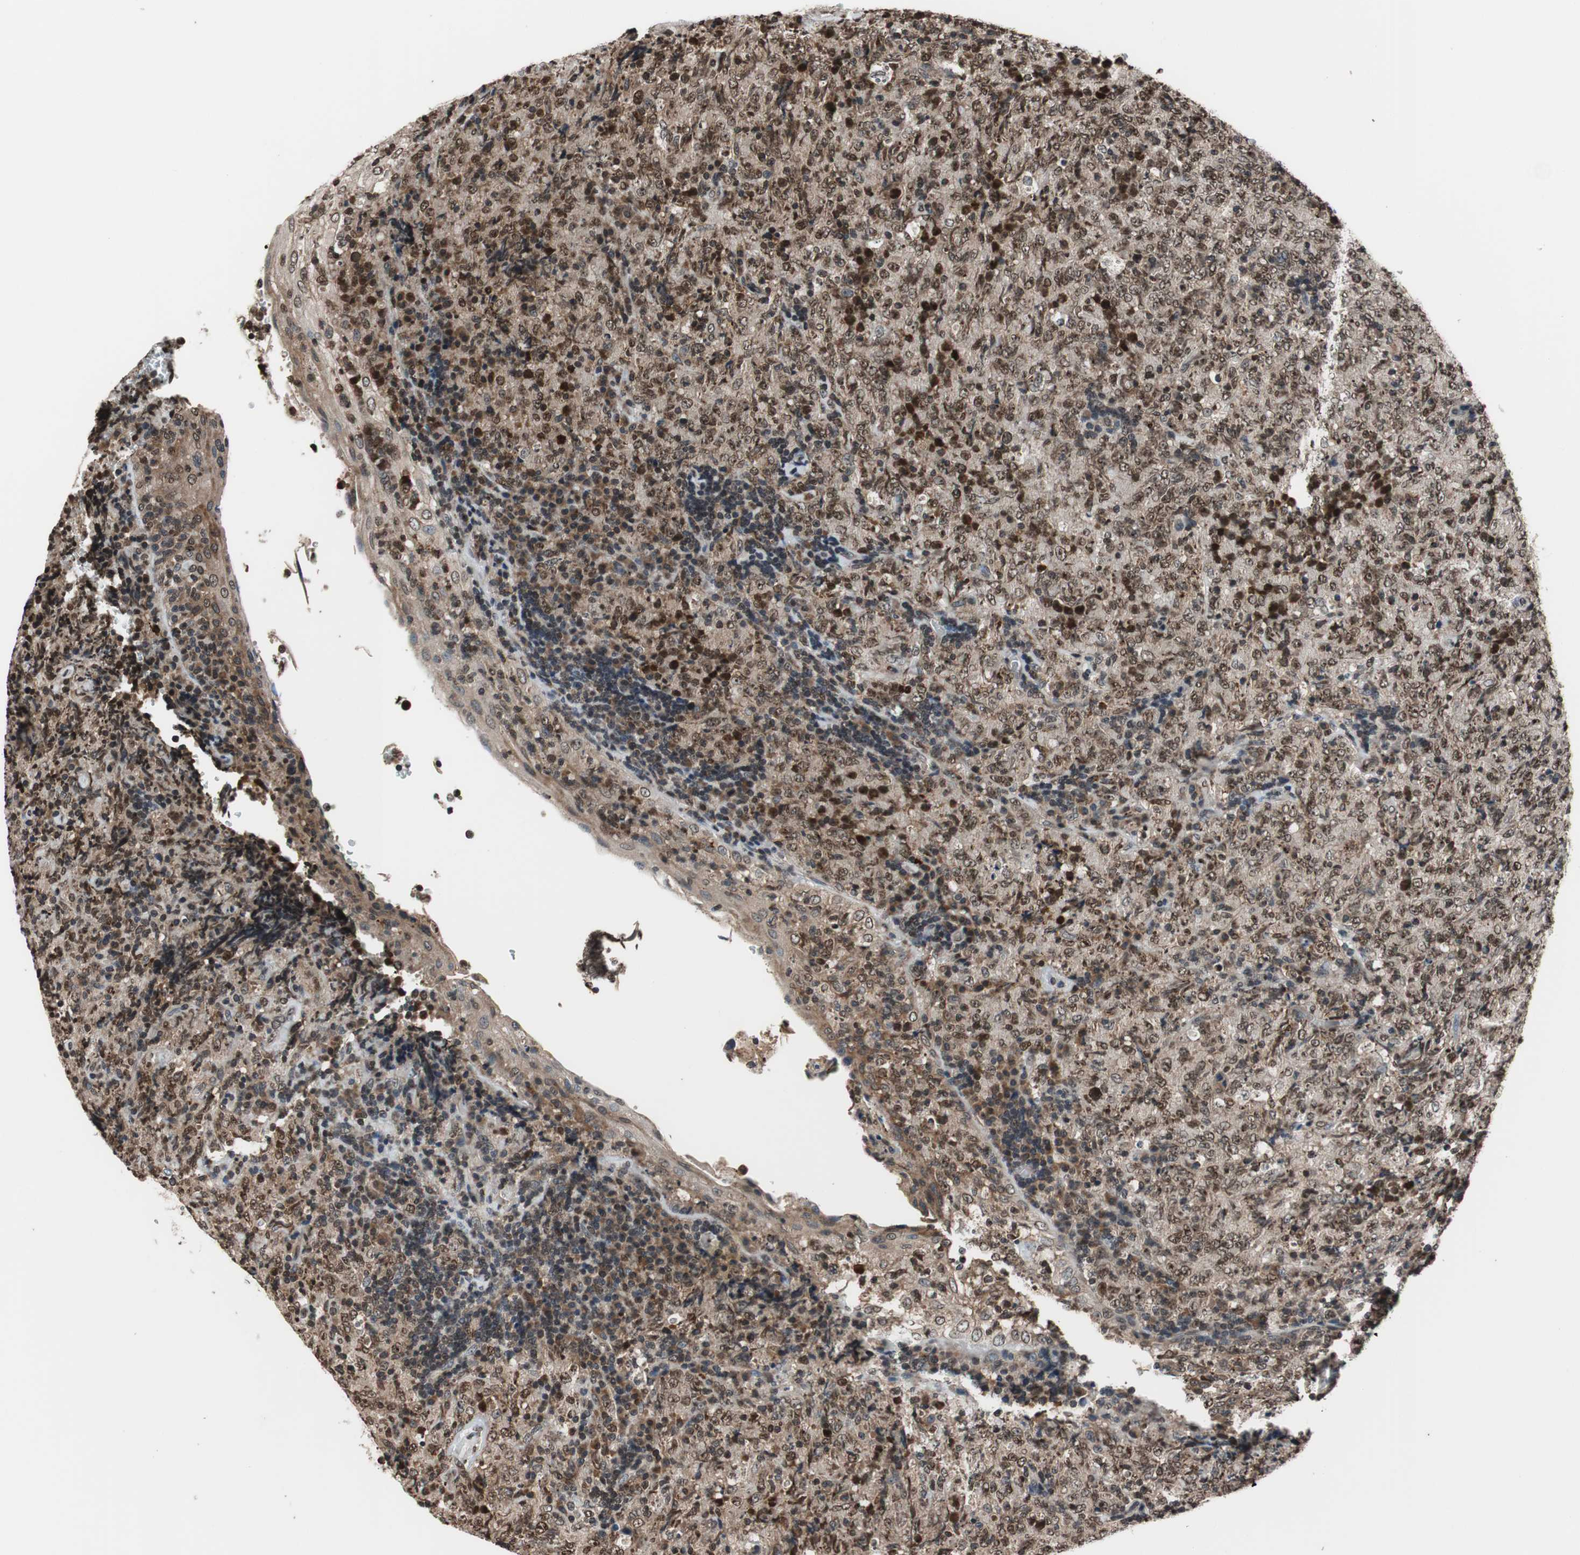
{"staining": {"intensity": "weak", "quantity": ">75%", "location": "nuclear"}, "tissue": "lymphoma", "cell_type": "Tumor cells", "image_type": "cancer", "snomed": [{"axis": "morphology", "description": "Malignant lymphoma, non-Hodgkin's type, High grade"}, {"axis": "topography", "description": "Tonsil"}], "caption": "This micrograph demonstrates IHC staining of human malignant lymphoma, non-Hodgkin's type (high-grade), with low weak nuclear staining in about >75% of tumor cells.", "gene": "RFC1", "patient": {"sex": "female", "age": 36}}